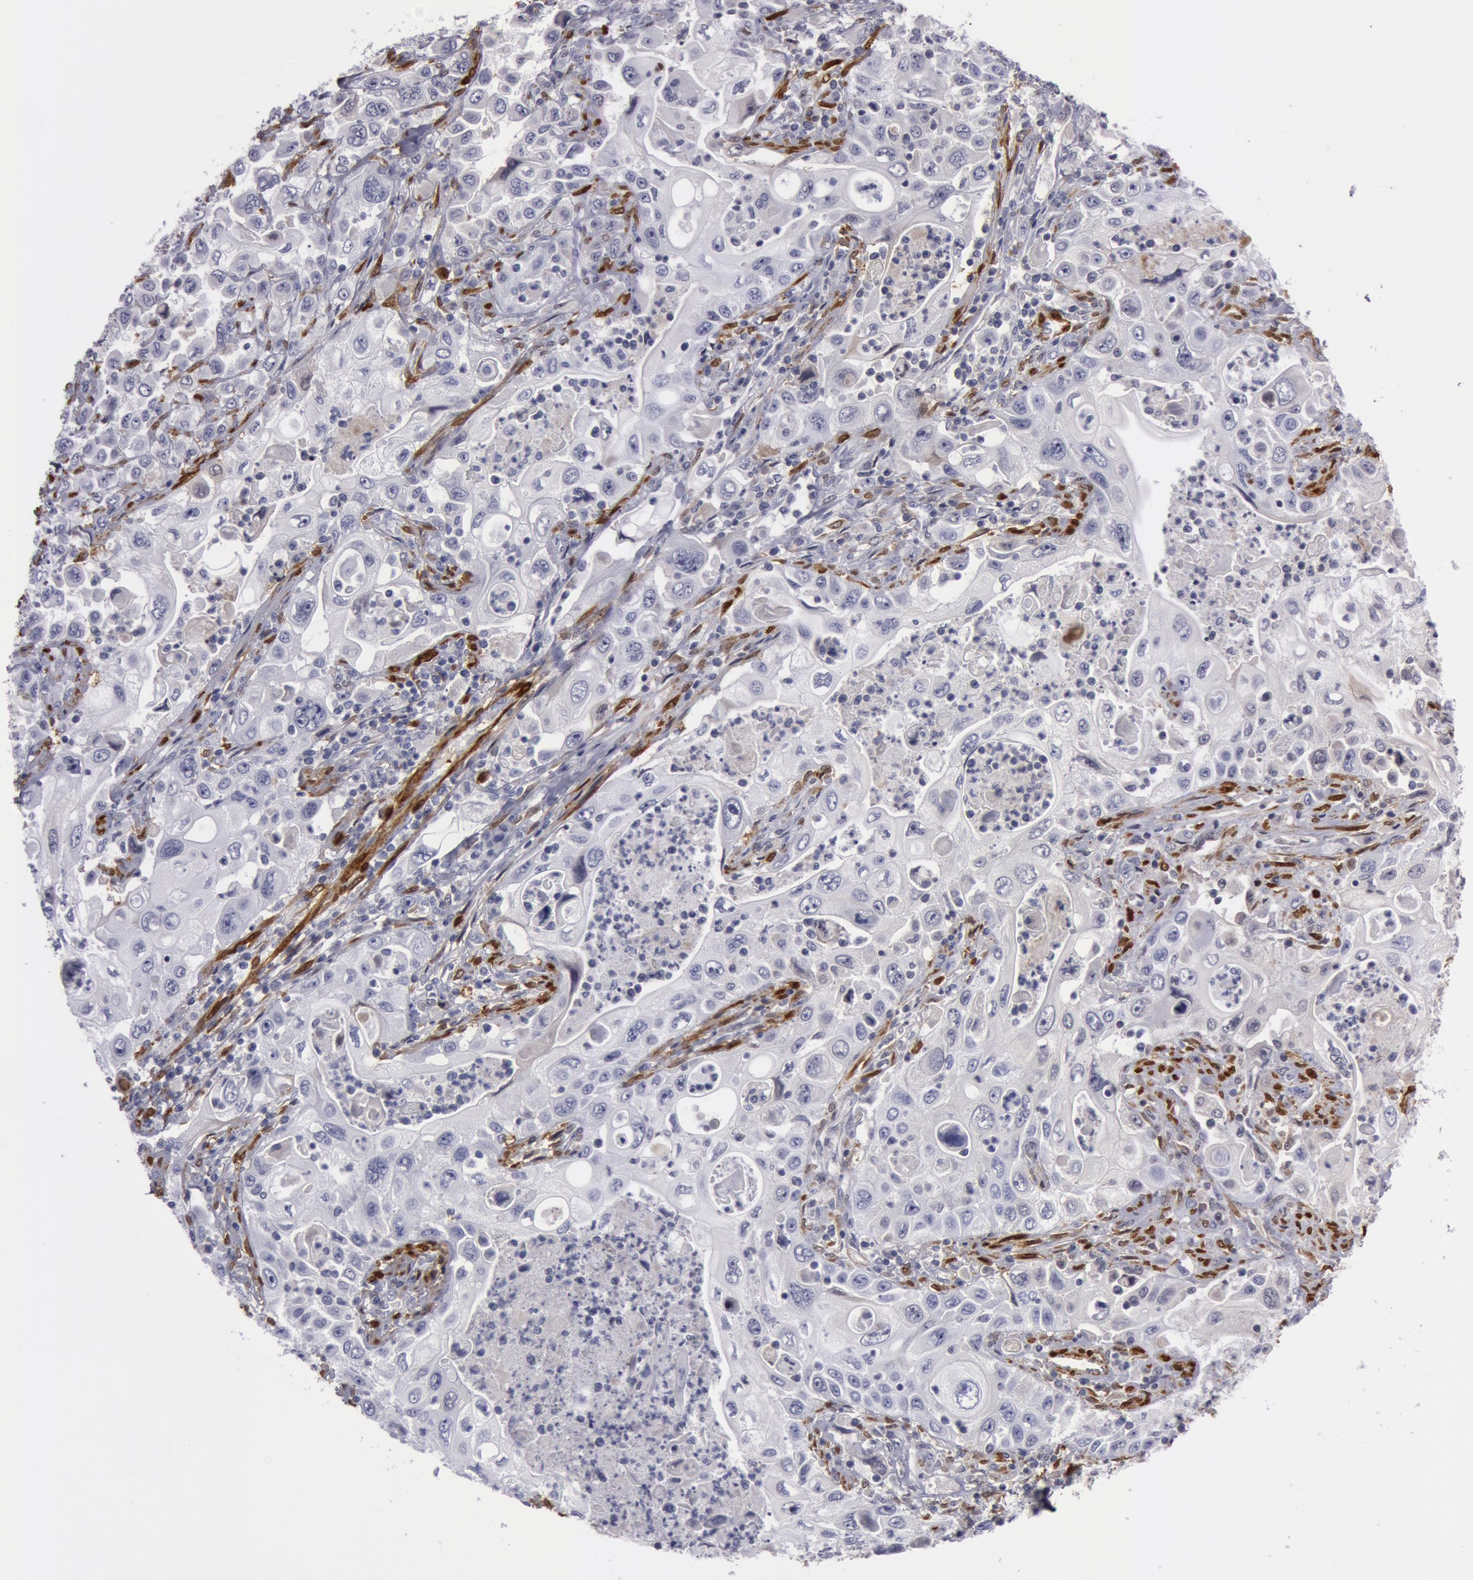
{"staining": {"intensity": "weak", "quantity": "25%-75%", "location": "cytoplasmic/membranous"}, "tissue": "pancreatic cancer", "cell_type": "Tumor cells", "image_type": "cancer", "snomed": [{"axis": "morphology", "description": "Adenocarcinoma, NOS"}, {"axis": "topography", "description": "Pancreas"}], "caption": "Adenocarcinoma (pancreatic) tissue reveals weak cytoplasmic/membranous expression in approximately 25%-75% of tumor cells, visualized by immunohistochemistry.", "gene": "TAGLN", "patient": {"sex": "male", "age": 70}}